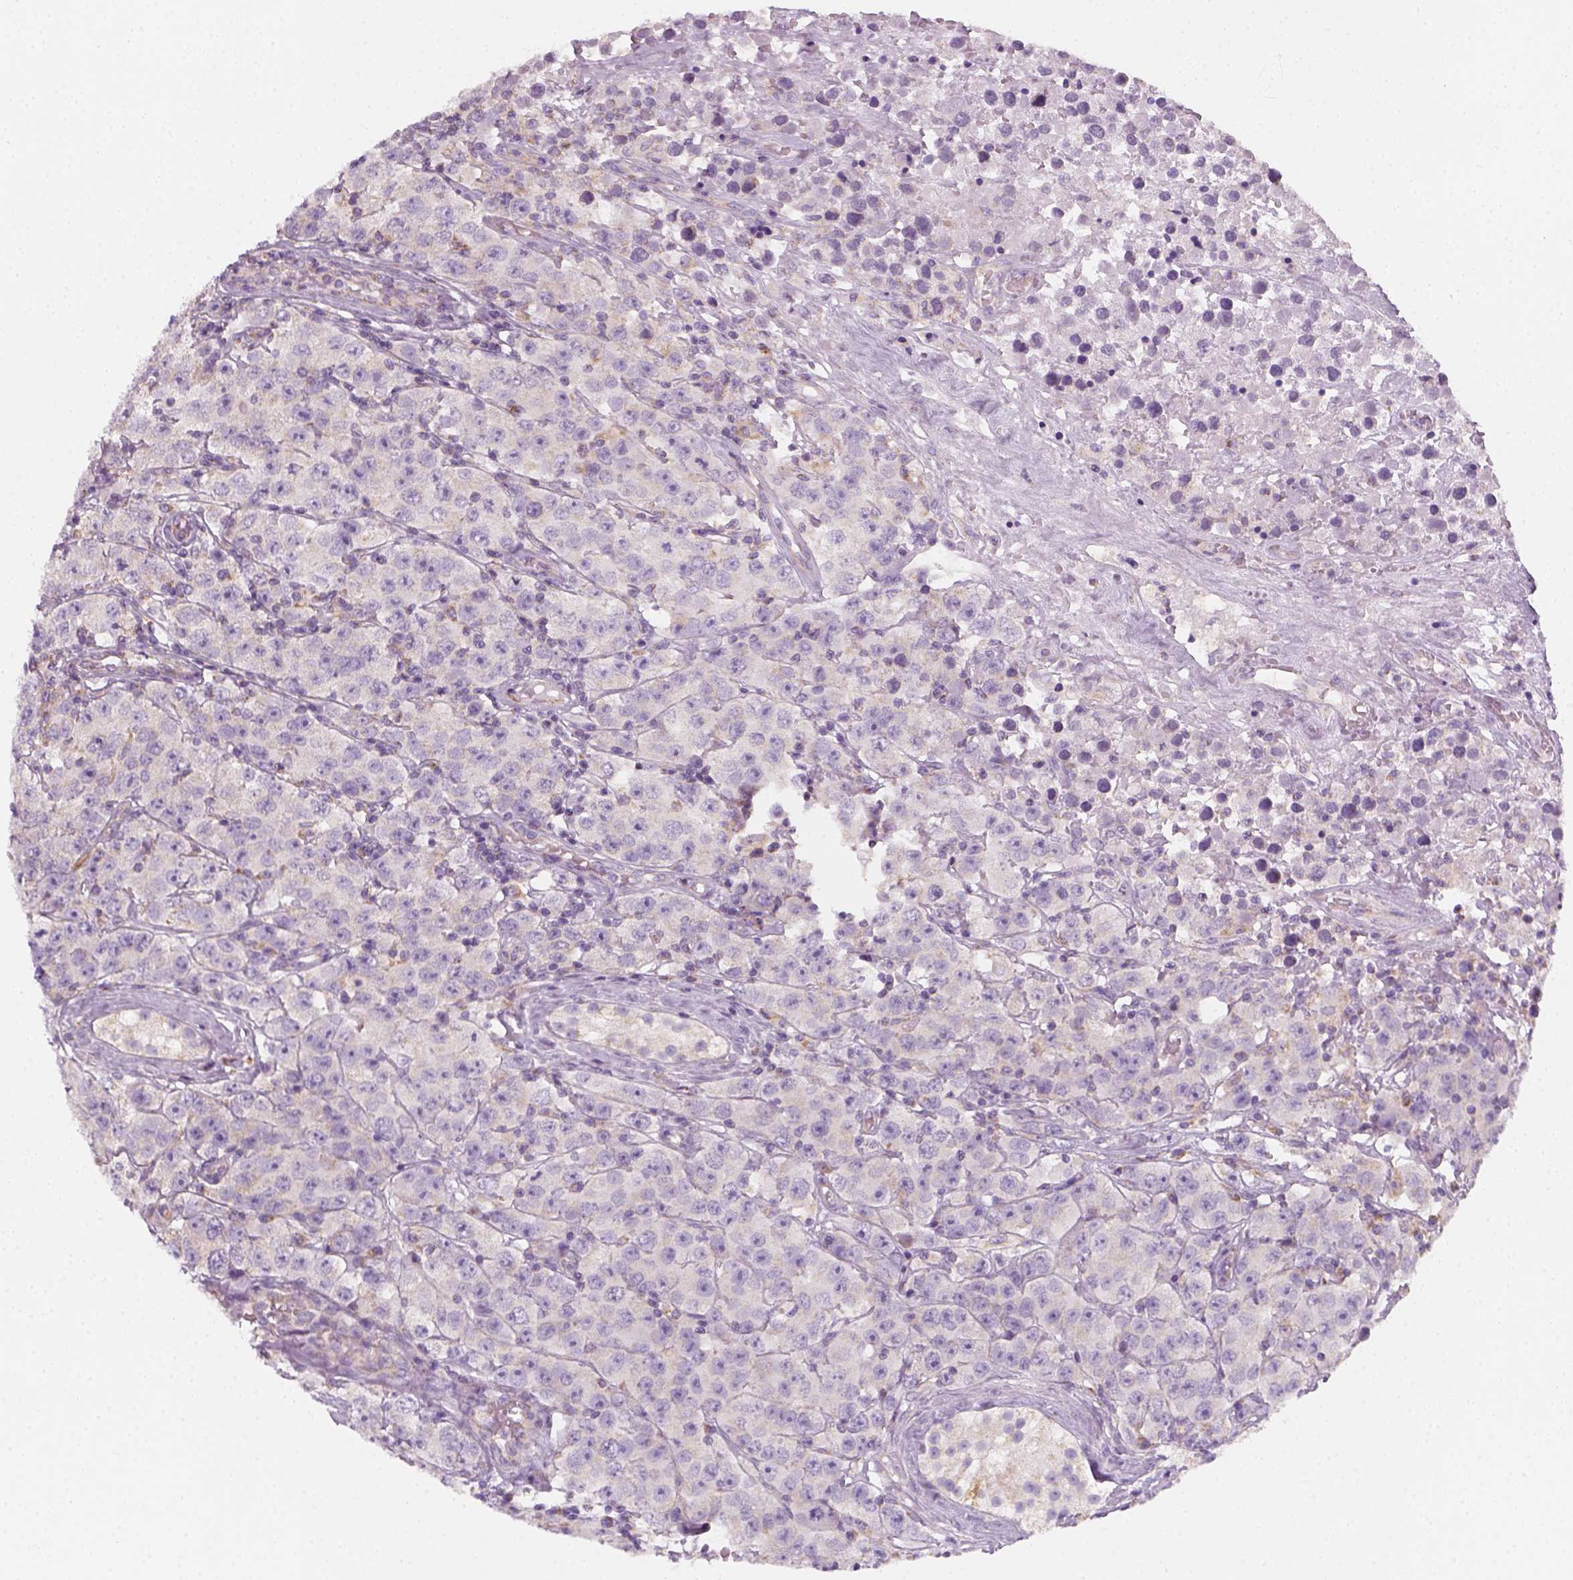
{"staining": {"intensity": "negative", "quantity": "none", "location": "none"}, "tissue": "testis cancer", "cell_type": "Tumor cells", "image_type": "cancer", "snomed": [{"axis": "morphology", "description": "Seminoma, NOS"}, {"axis": "topography", "description": "Testis"}], "caption": "Immunohistochemistry (IHC) image of neoplastic tissue: human seminoma (testis) stained with DAB displays no significant protein positivity in tumor cells. (DAB (3,3'-diaminobenzidine) immunohistochemistry, high magnification).", "gene": "AWAT2", "patient": {"sex": "male", "age": 52}}